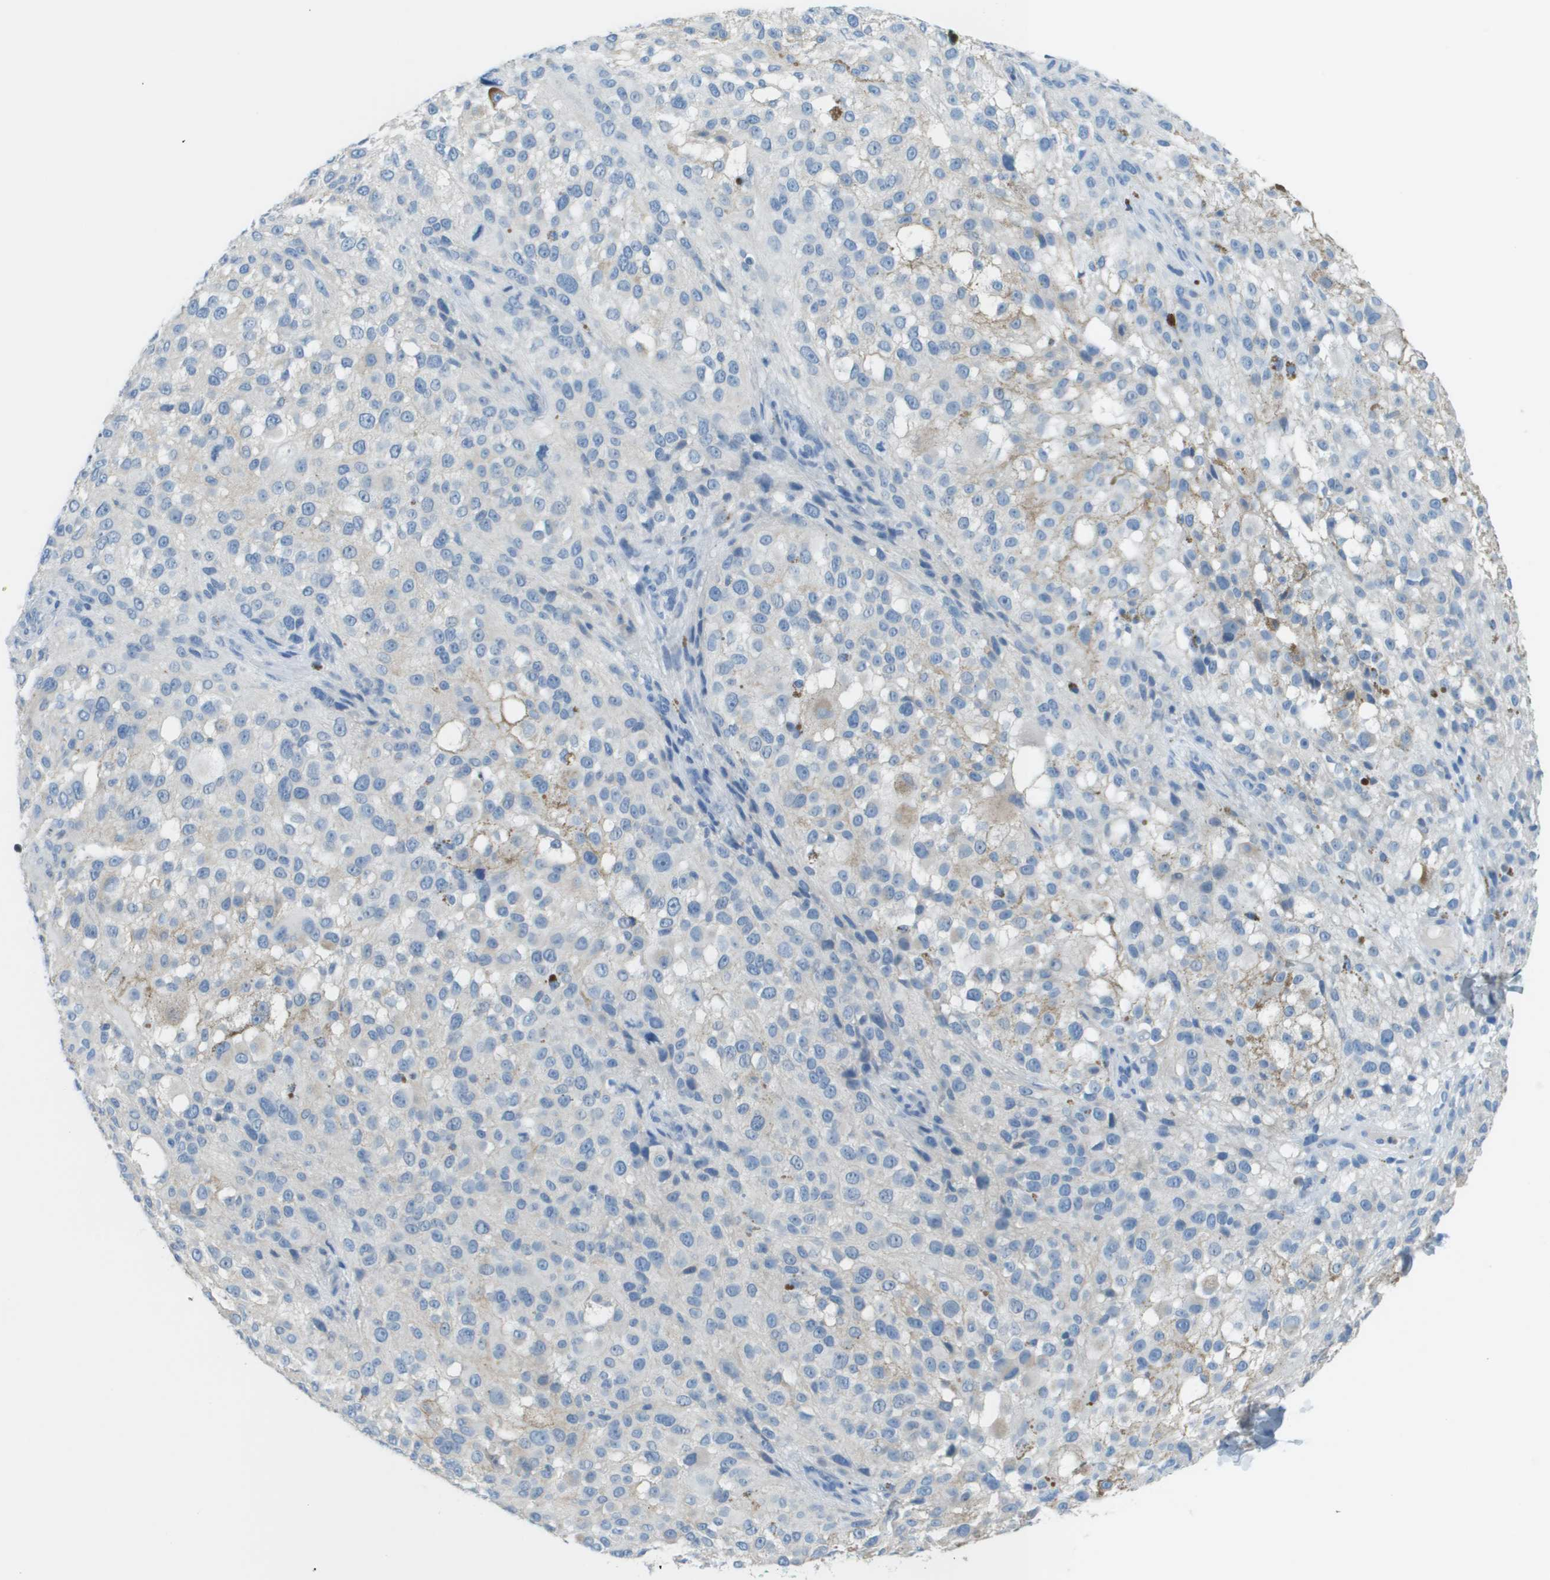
{"staining": {"intensity": "negative", "quantity": "none", "location": "none"}, "tissue": "melanoma", "cell_type": "Tumor cells", "image_type": "cancer", "snomed": [{"axis": "morphology", "description": "Necrosis, NOS"}, {"axis": "morphology", "description": "Malignant melanoma, NOS"}, {"axis": "topography", "description": "Skin"}], "caption": "Protein analysis of melanoma shows no significant positivity in tumor cells.", "gene": "PTGDR2", "patient": {"sex": "female", "age": 87}}